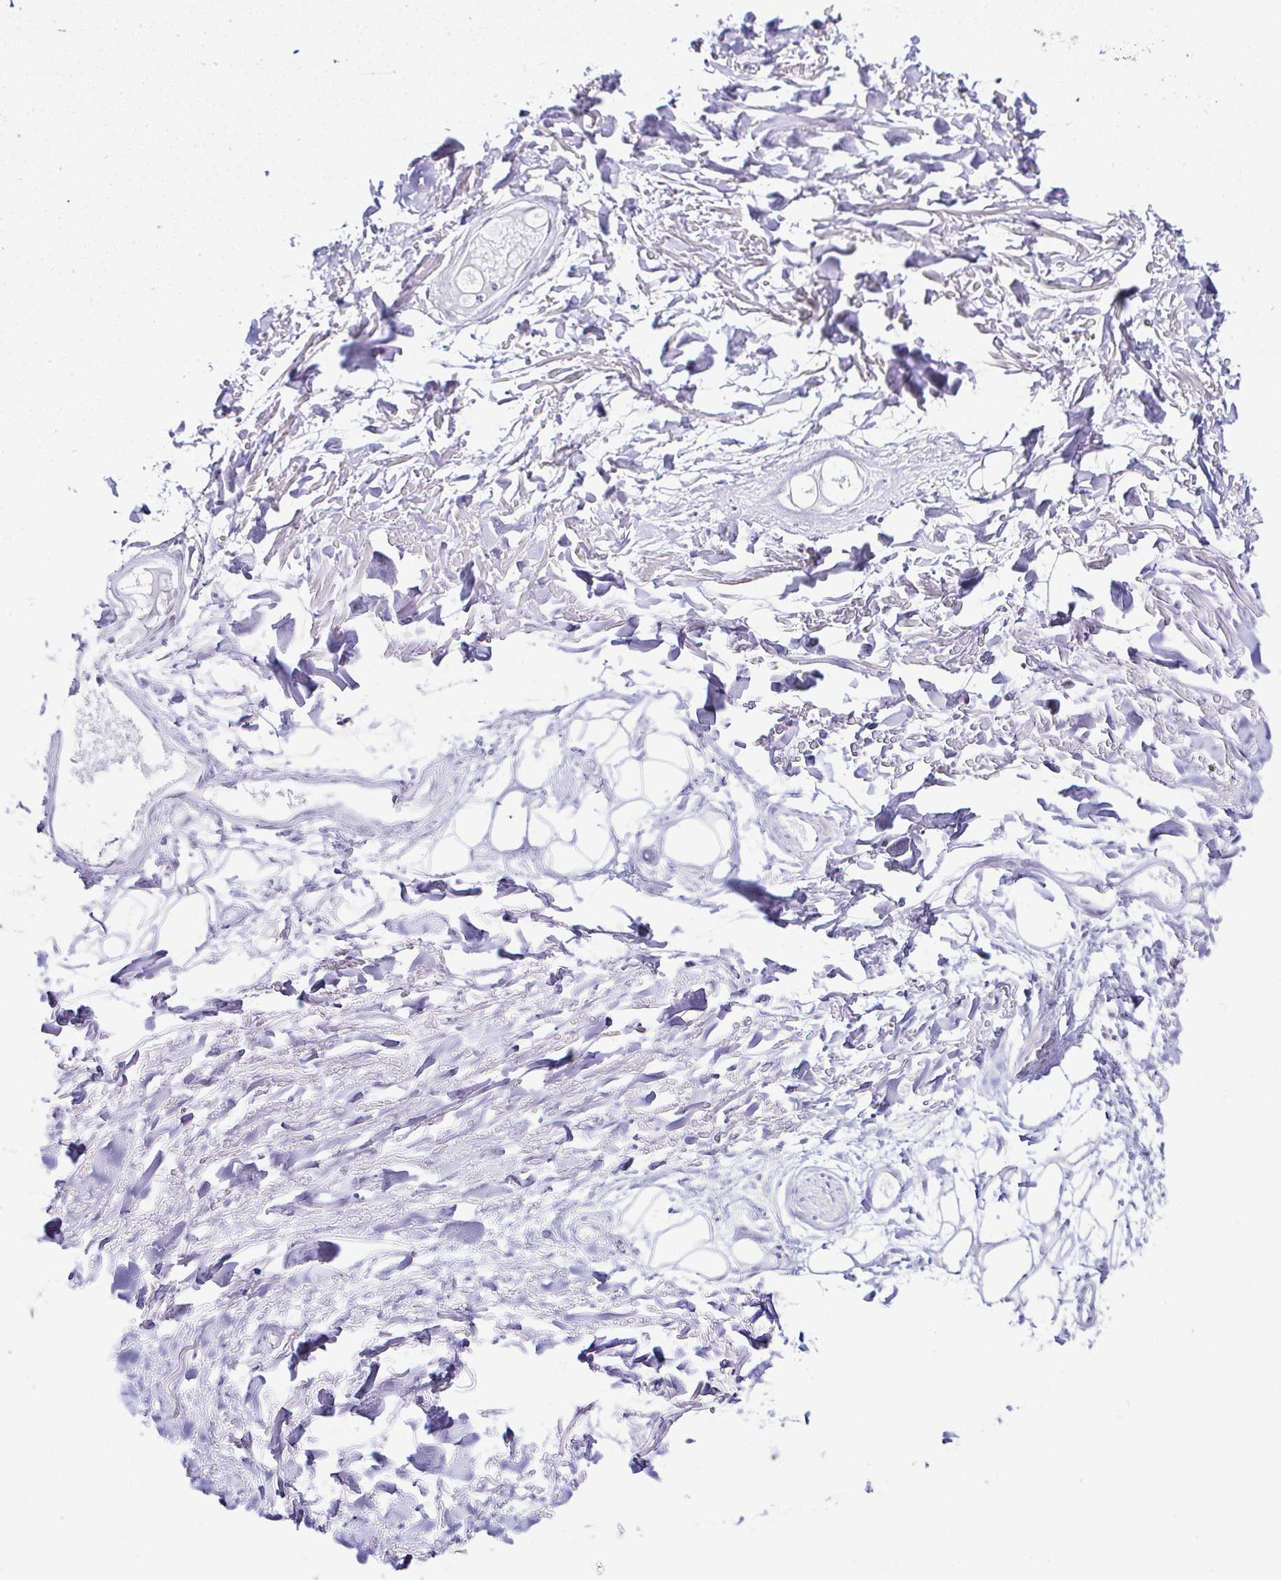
{"staining": {"intensity": "negative", "quantity": "none", "location": "none"}, "tissue": "adipose tissue", "cell_type": "Adipocytes", "image_type": "normal", "snomed": [{"axis": "morphology", "description": "Normal tissue, NOS"}, {"axis": "topography", "description": "Cartilage tissue"}], "caption": "Immunohistochemistry histopathology image of unremarkable adipose tissue: adipose tissue stained with DAB shows no significant protein expression in adipocytes. (Immunohistochemistry (ihc), brightfield microscopy, high magnification).", "gene": "PTPN2", "patient": {"sex": "male", "age": 57}}